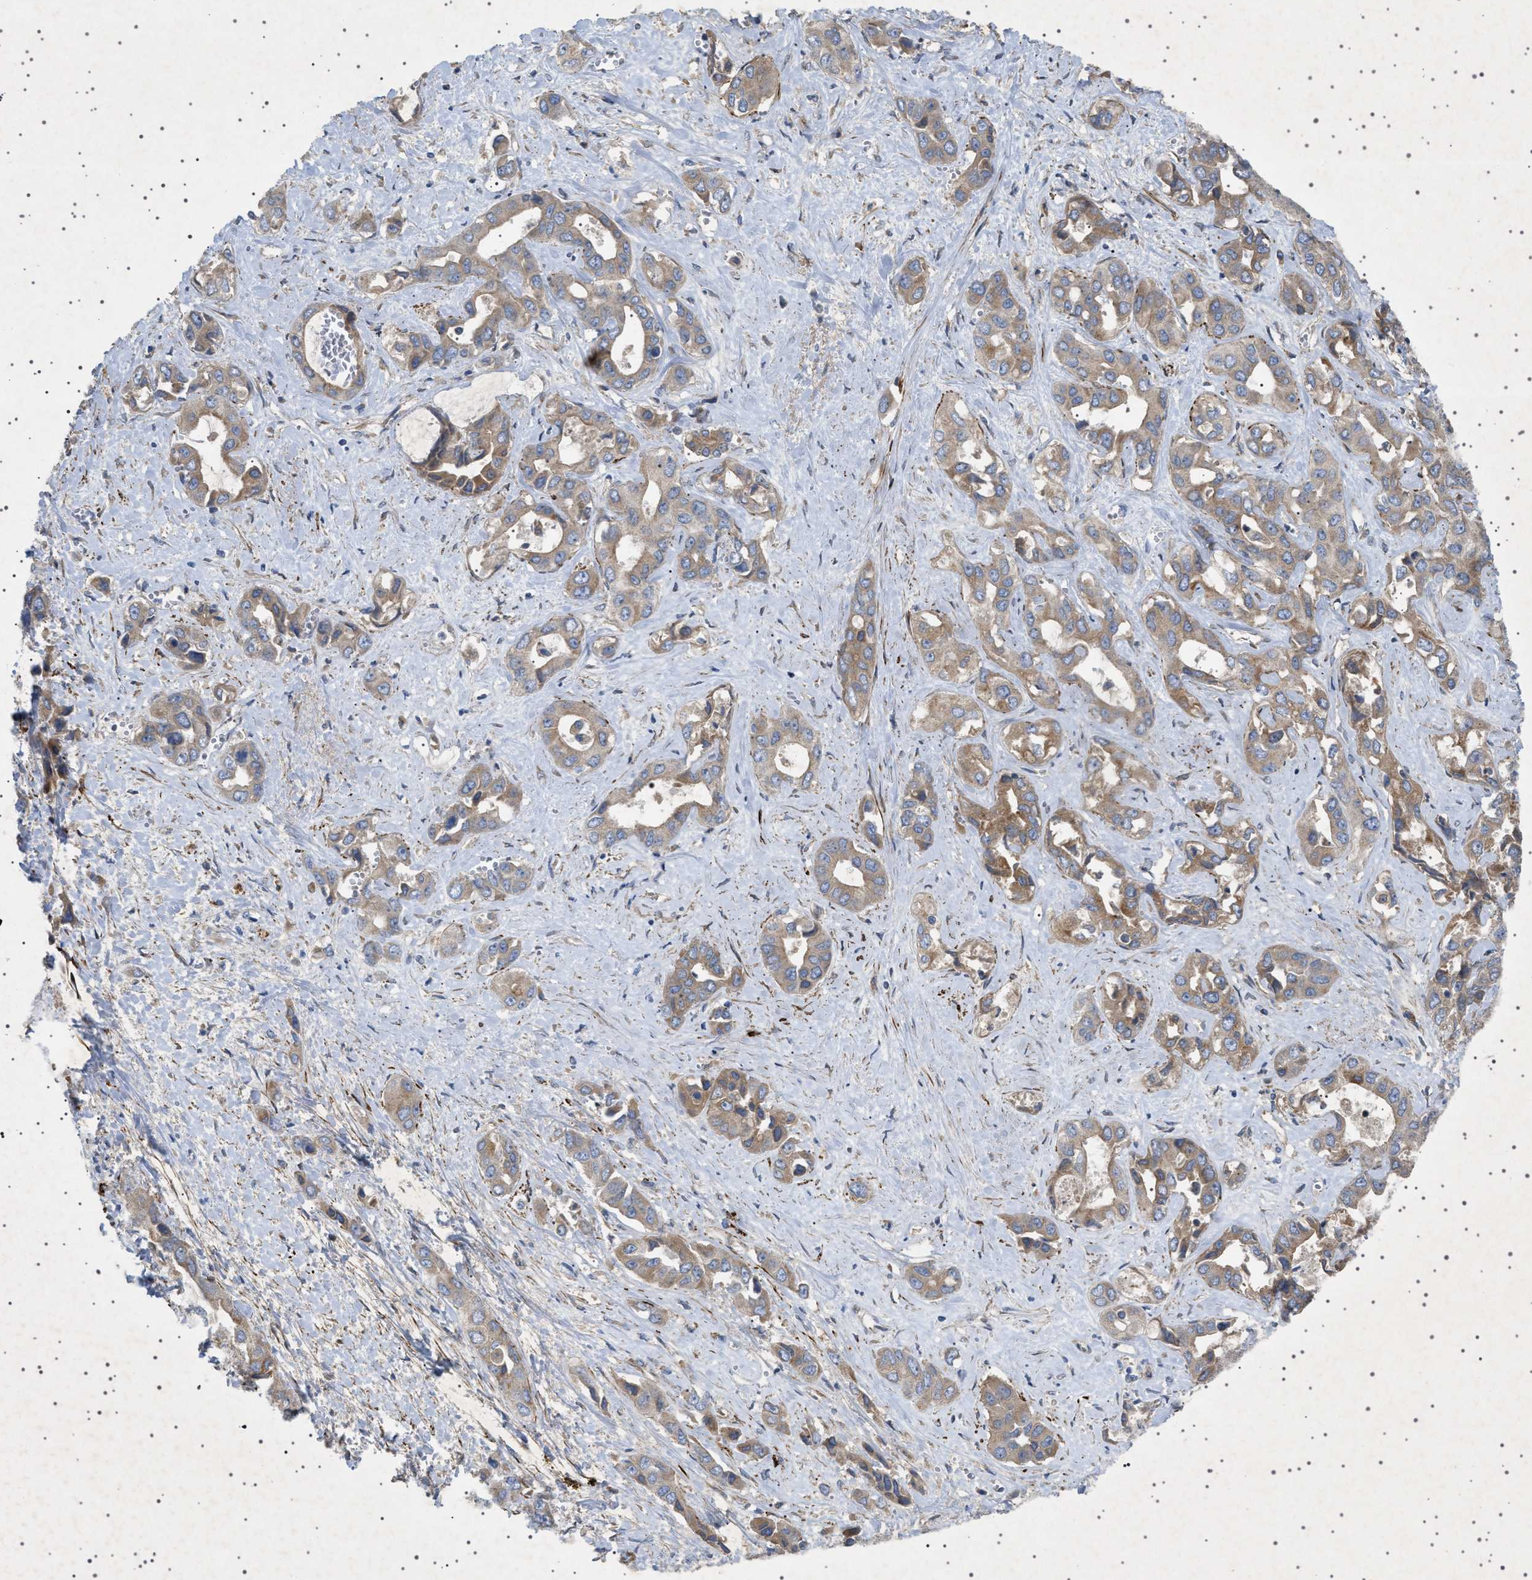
{"staining": {"intensity": "moderate", "quantity": ">75%", "location": "cytoplasmic/membranous"}, "tissue": "liver cancer", "cell_type": "Tumor cells", "image_type": "cancer", "snomed": [{"axis": "morphology", "description": "Cholangiocarcinoma"}, {"axis": "topography", "description": "Liver"}], "caption": "Liver cholangiocarcinoma was stained to show a protein in brown. There is medium levels of moderate cytoplasmic/membranous expression in about >75% of tumor cells. Immunohistochemistry (ihc) stains the protein in brown and the nuclei are stained blue.", "gene": "CCDC186", "patient": {"sex": "female", "age": 52}}